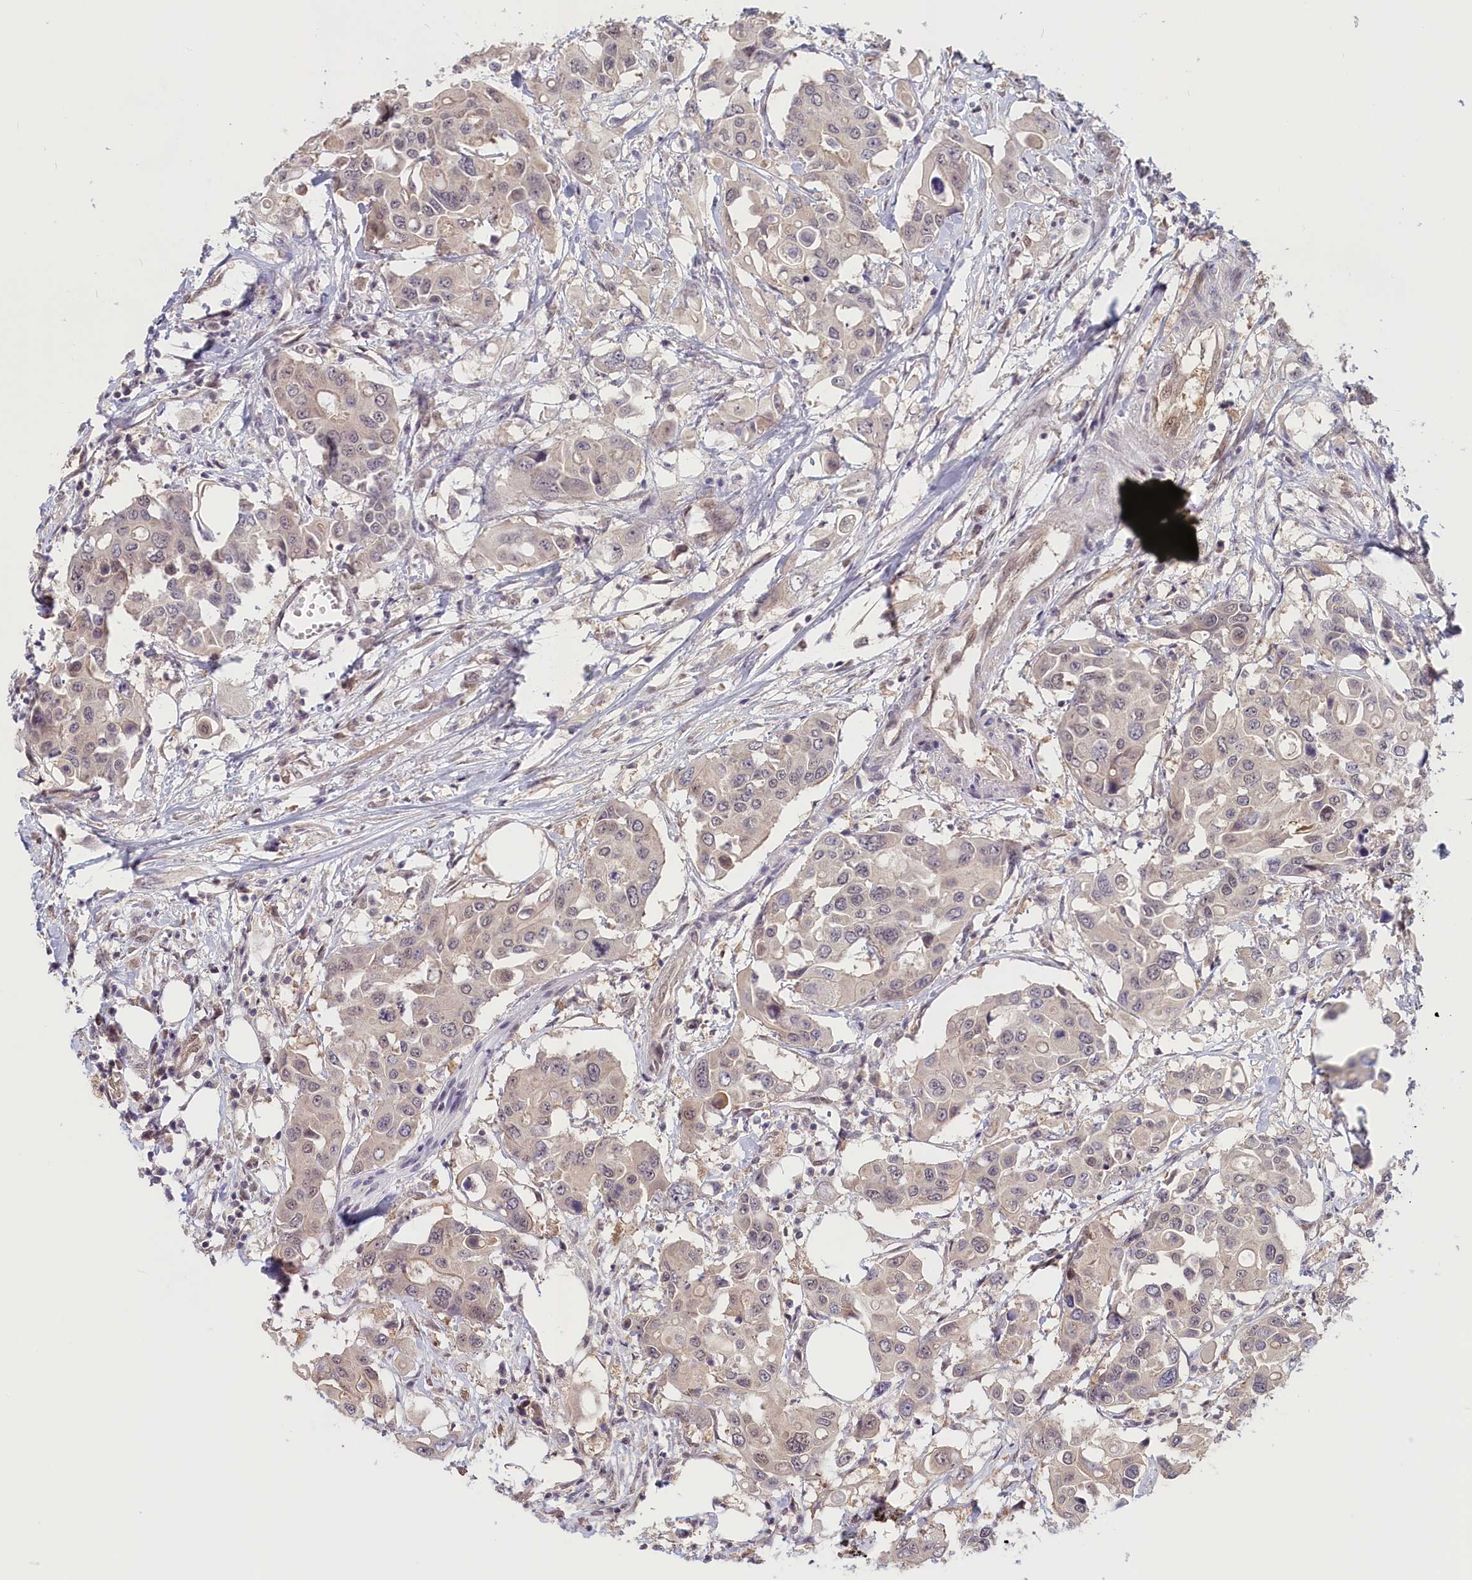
{"staining": {"intensity": "weak", "quantity": "<25%", "location": "nuclear"}, "tissue": "colorectal cancer", "cell_type": "Tumor cells", "image_type": "cancer", "snomed": [{"axis": "morphology", "description": "Adenocarcinoma, NOS"}, {"axis": "topography", "description": "Colon"}], "caption": "This is an immunohistochemistry image of colorectal cancer. There is no staining in tumor cells.", "gene": "C19orf44", "patient": {"sex": "male", "age": 77}}